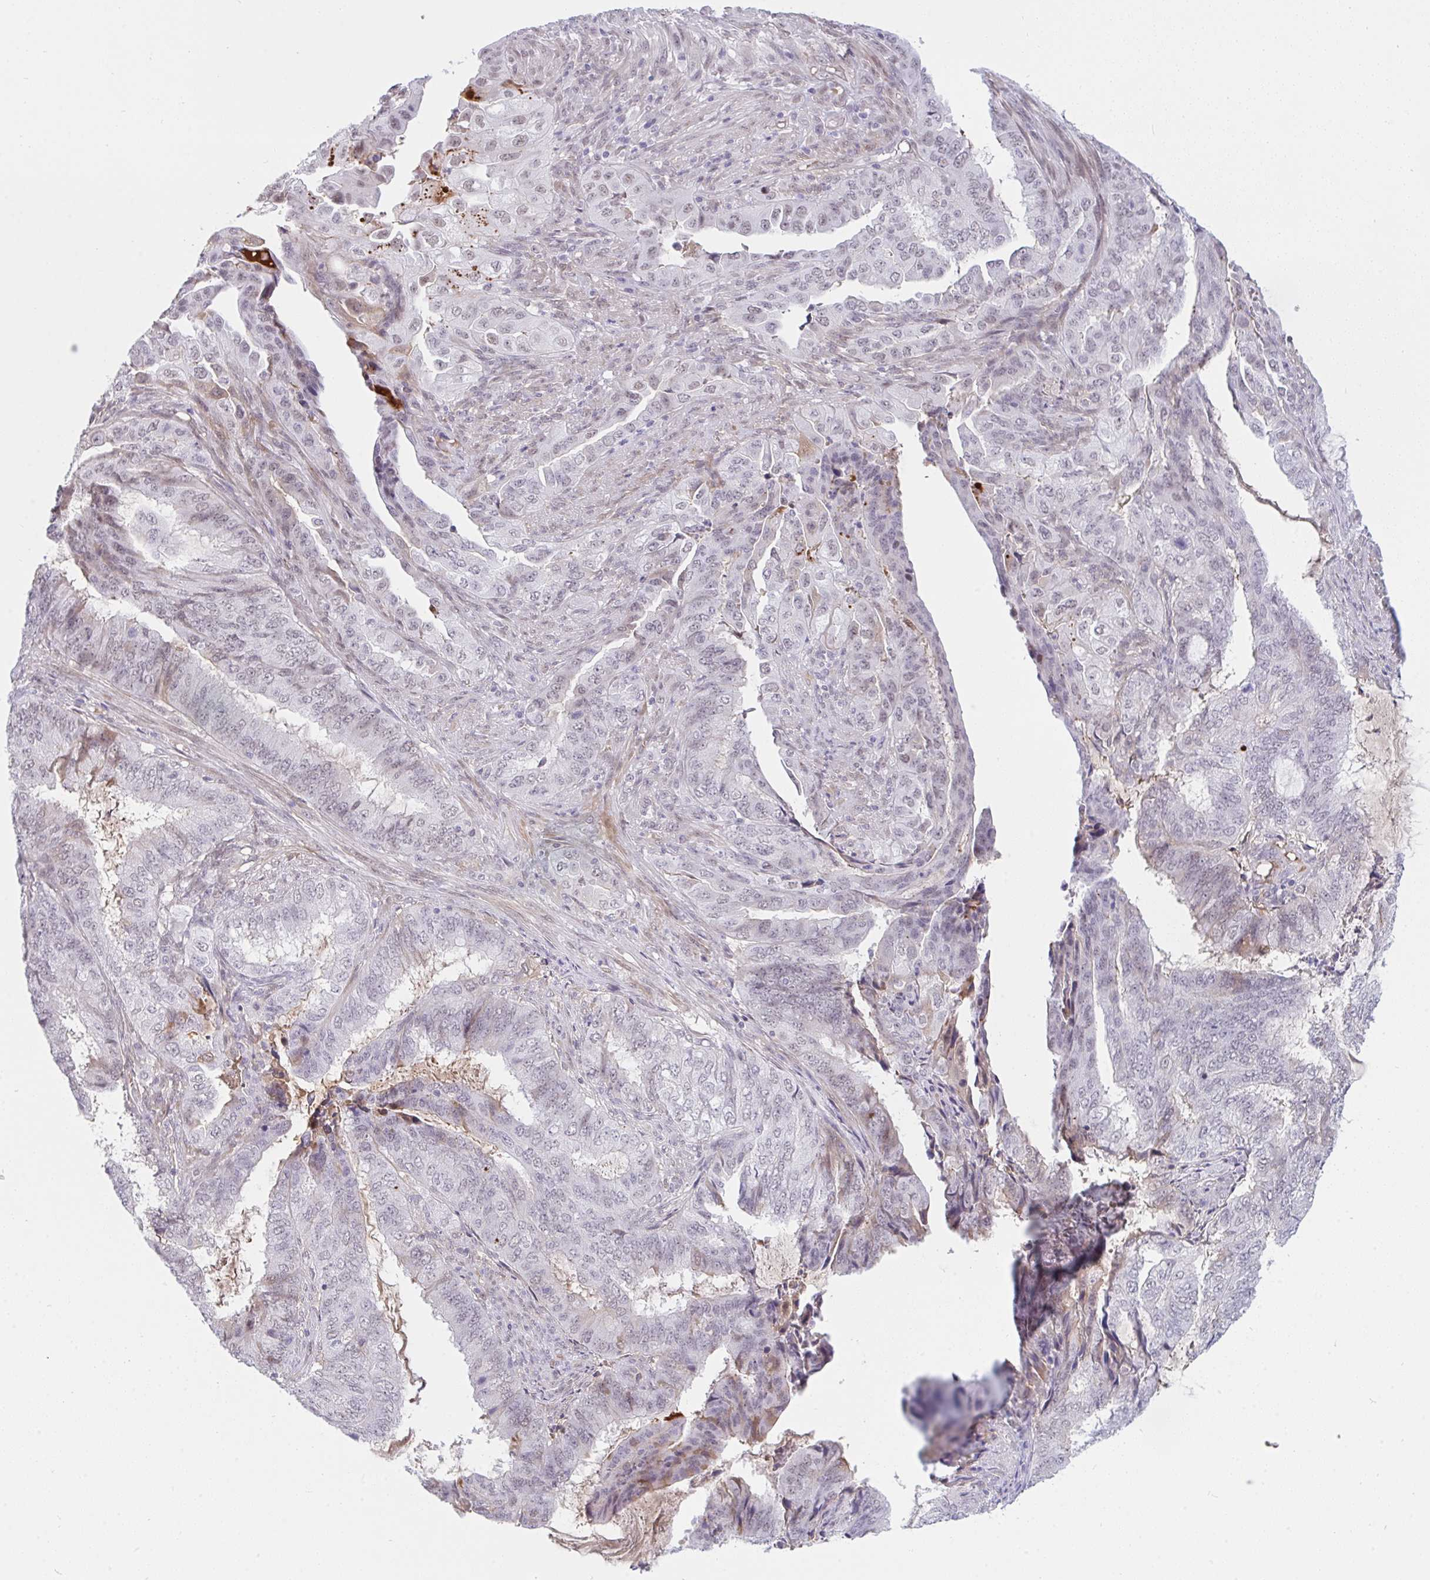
{"staining": {"intensity": "weak", "quantity": "<25%", "location": "nuclear"}, "tissue": "endometrial cancer", "cell_type": "Tumor cells", "image_type": "cancer", "snomed": [{"axis": "morphology", "description": "Adenocarcinoma, NOS"}, {"axis": "topography", "description": "Endometrium"}], "caption": "A high-resolution photomicrograph shows IHC staining of endometrial cancer, which displays no significant positivity in tumor cells.", "gene": "DSCAML1", "patient": {"sex": "female", "age": 51}}